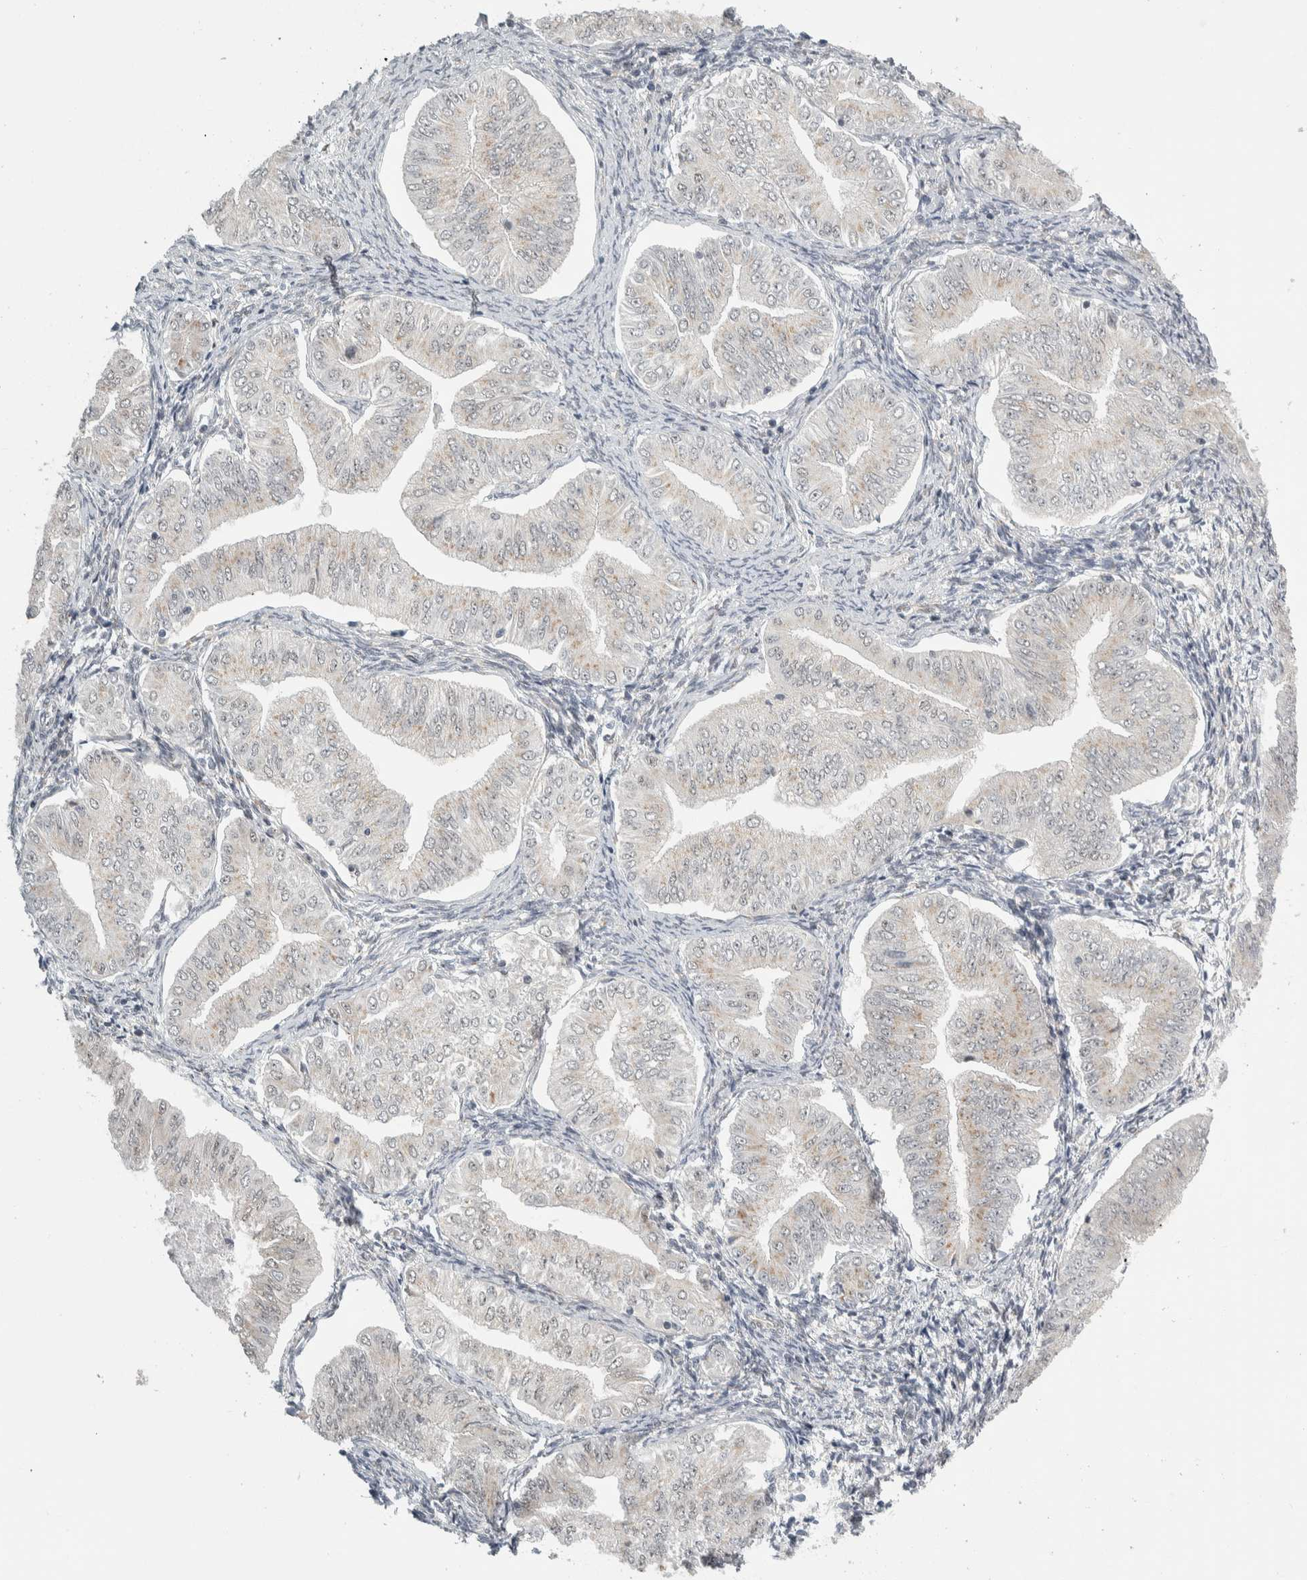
{"staining": {"intensity": "negative", "quantity": "none", "location": "none"}, "tissue": "endometrial cancer", "cell_type": "Tumor cells", "image_type": "cancer", "snomed": [{"axis": "morphology", "description": "Normal tissue, NOS"}, {"axis": "morphology", "description": "Adenocarcinoma, NOS"}, {"axis": "topography", "description": "Endometrium"}], "caption": "The IHC image has no significant staining in tumor cells of endometrial cancer (adenocarcinoma) tissue.", "gene": "ZMYND8", "patient": {"sex": "female", "age": 53}}